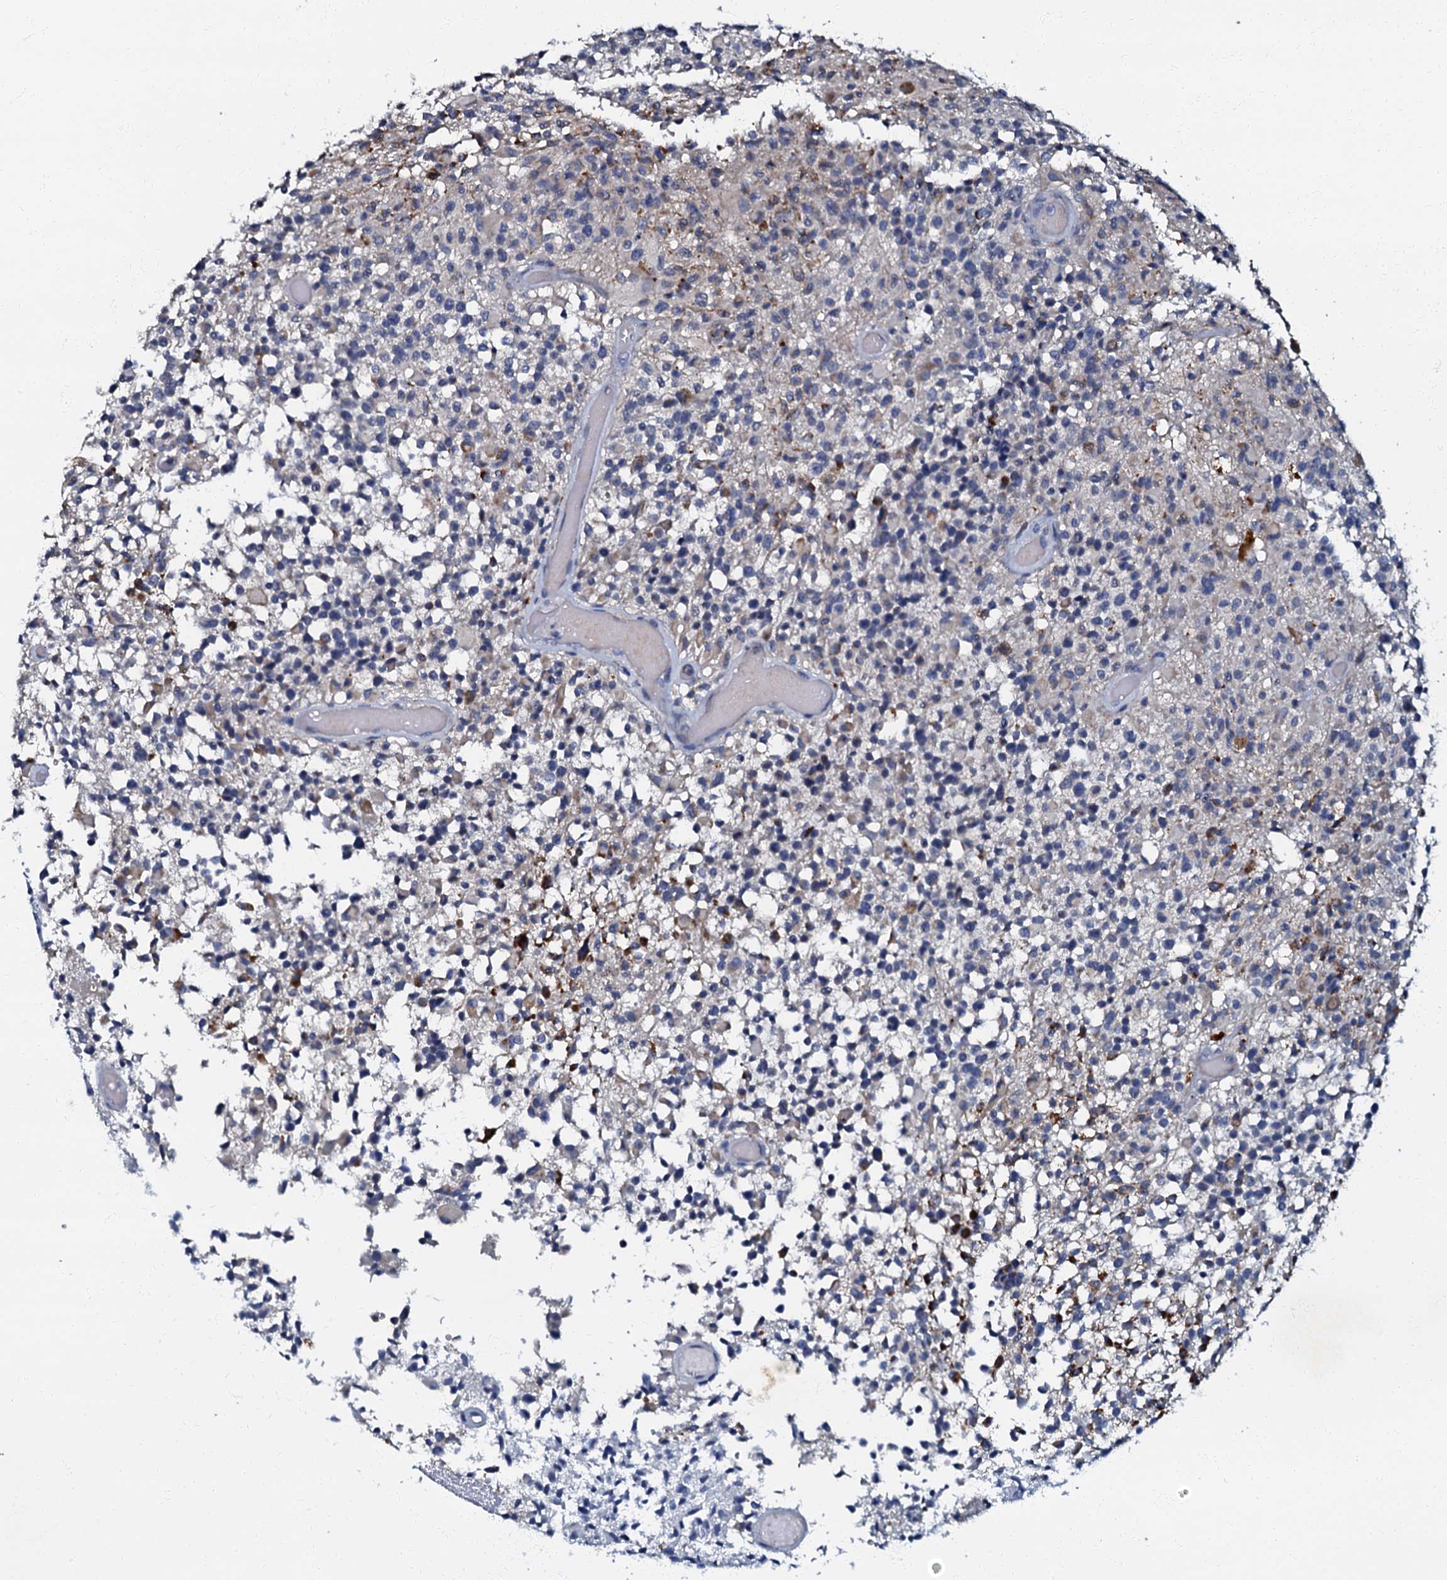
{"staining": {"intensity": "negative", "quantity": "none", "location": "none"}, "tissue": "glioma", "cell_type": "Tumor cells", "image_type": "cancer", "snomed": [{"axis": "morphology", "description": "Glioma, malignant, High grade"}, {"axis": "morphology", "description": "Glioblastoma, NOS"}, {"axis": "topography", "description": "Brain"}], "caption": "Immunohistochemical staining of human glioblastoma shows no significant positivity in tumor cells. Nuclei are stained in blue.", "gene": "OLAH", "patient": {"sex": "male", "age": 60}}